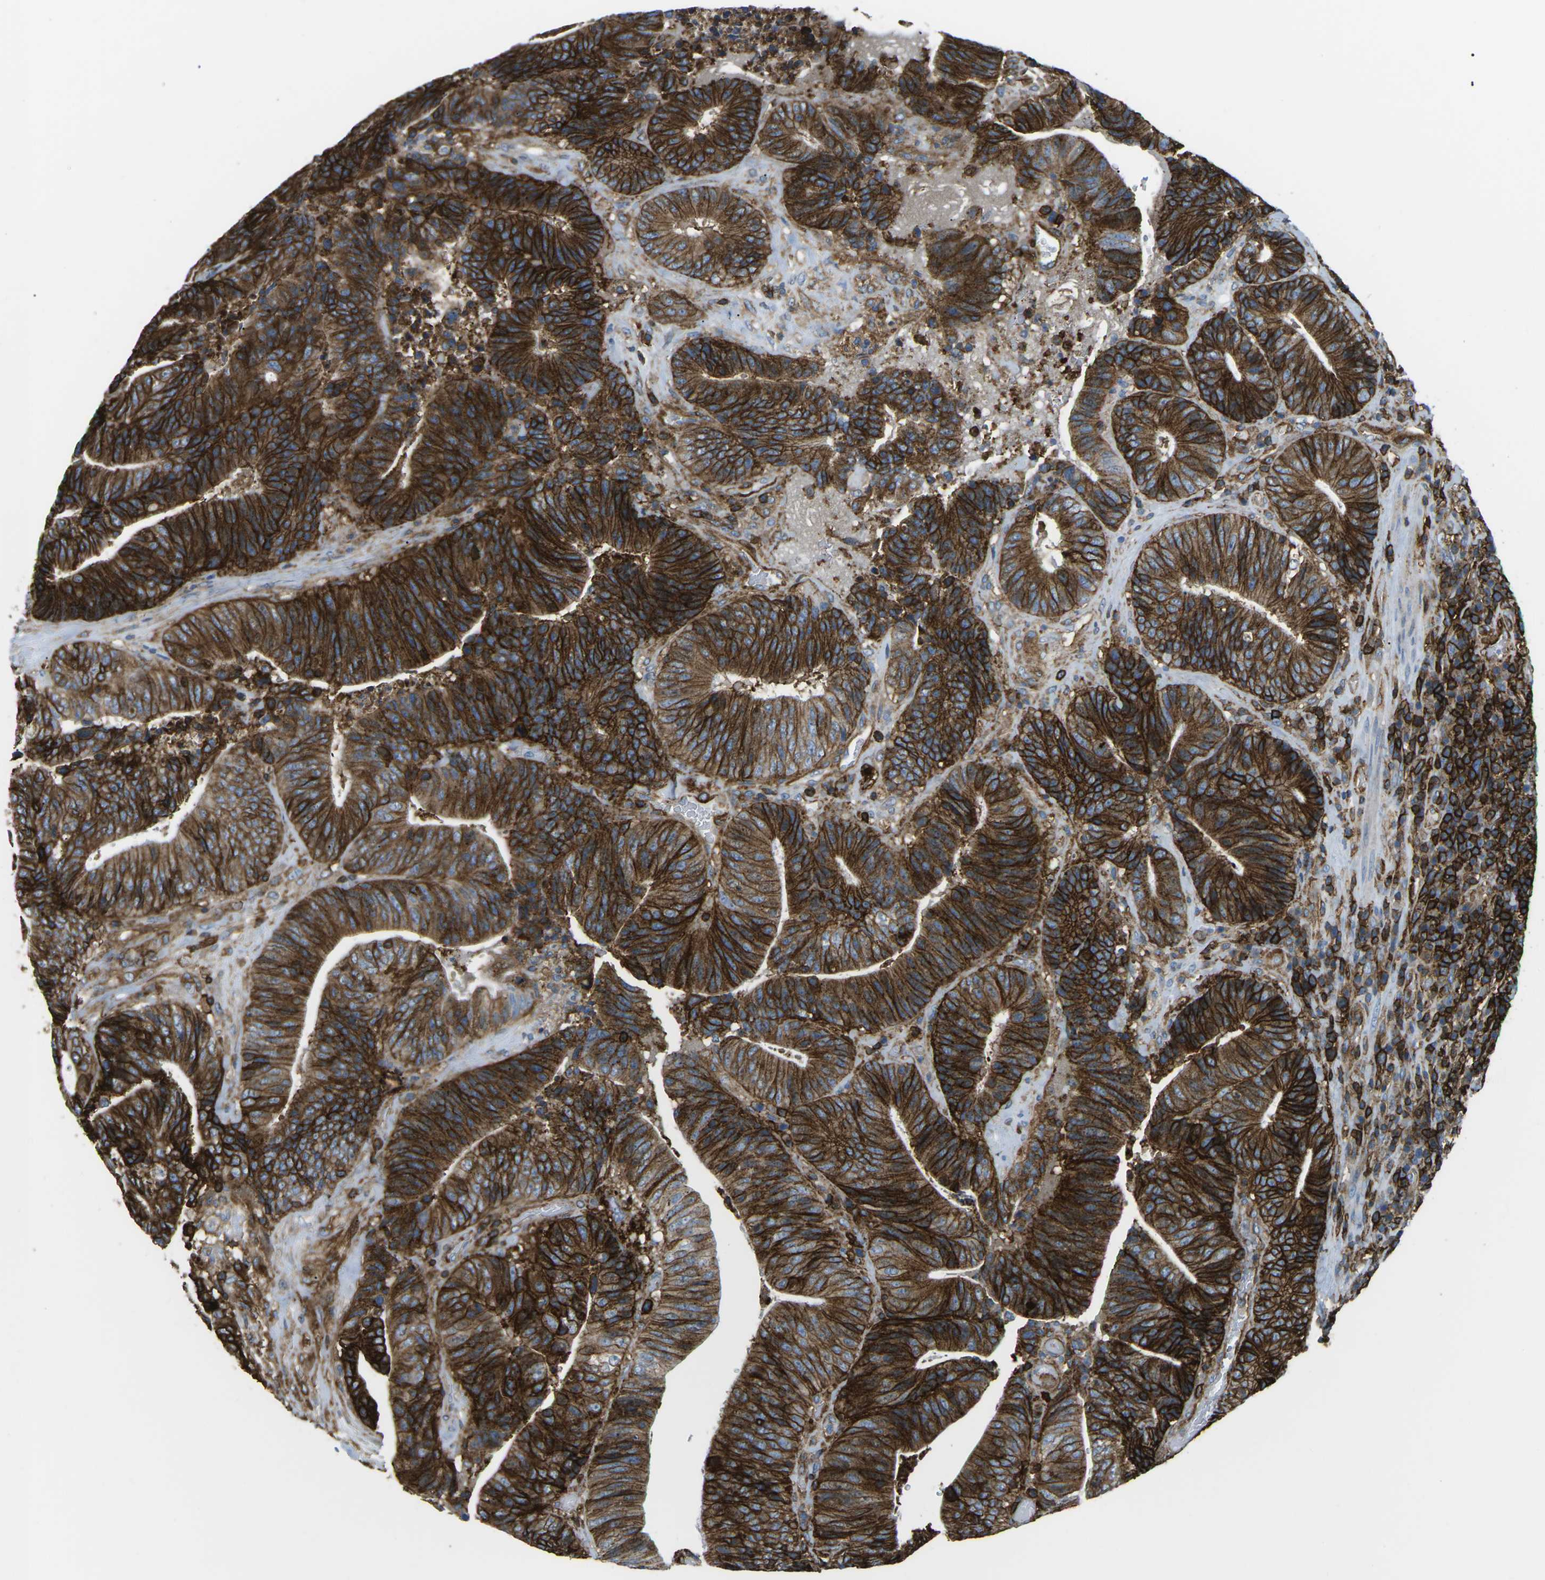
{"staining": {"intensity": "strong", "quantity": ">75%", "location": "cytoplasmic/membranous"}, "tissue": "colorectal cancer", "cell_type": "Tumor cells", "image_type": "cancer", "snomed": [{"axis": "morphology", "description": "Adenocarcinoma, NOS"}, {"axis": "topography", "description": "Rectum"}], "caption": "Human colorectal cancer (adenocarcinoma) stained with a protein marker demonstrates strong staining in tumor cells.", "gene": "HLA-B", "patient": {"sex": "male", "age": 72}}